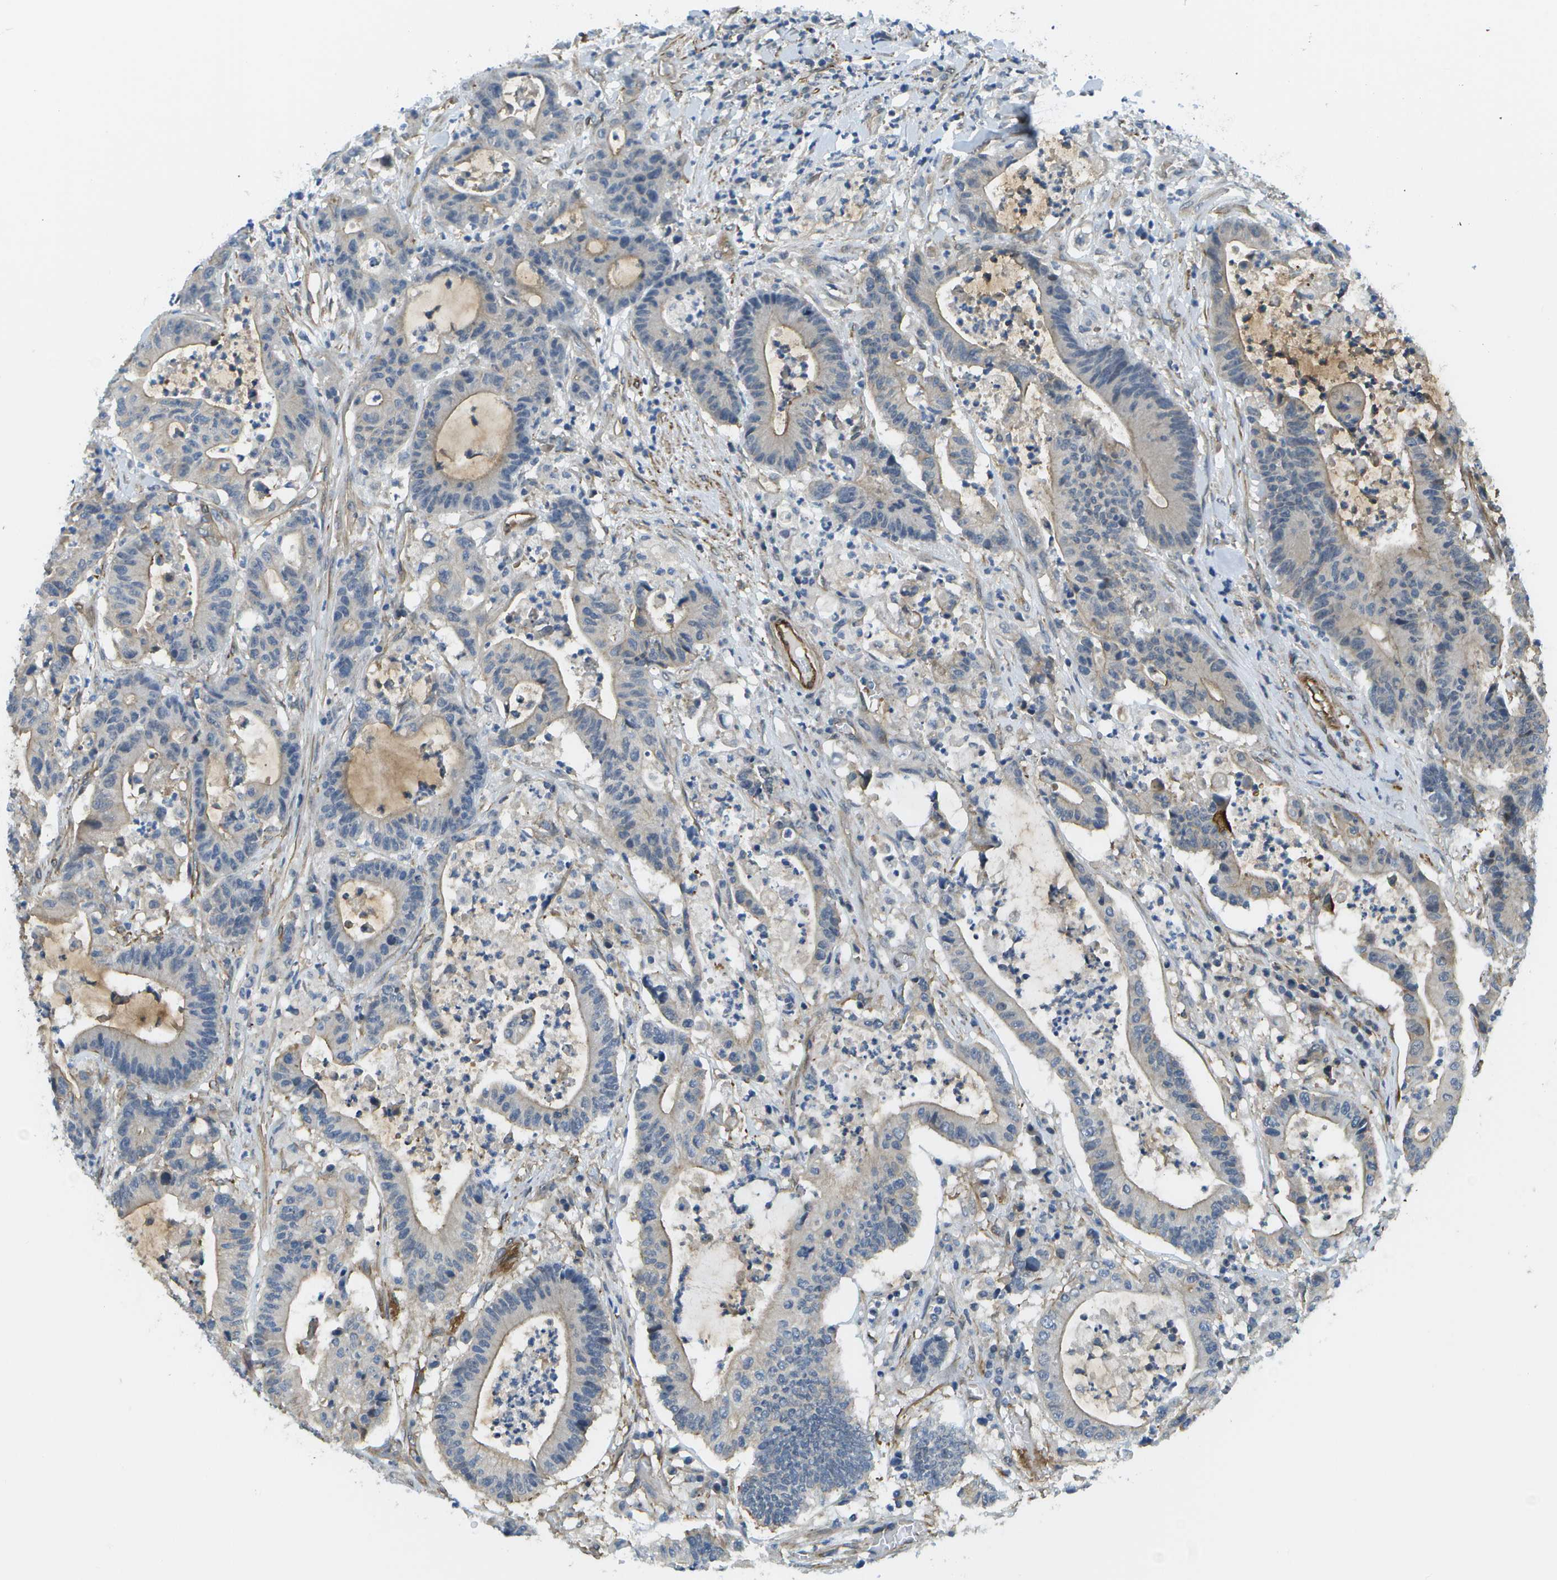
{"staining": {"intensity": "negative", "quantity": "none", "location": "none"}, "tissue": "colorectal cancer", "cell_type": "Tumor cells", "image_type": "cancer", "snomed": [{"axis": "morphology", "description": "Adenocarcinoma, NOS"}, {"axis": "topography", "description": "Colon"}], "caption": "This is an IHC image of colorectal cancer. There is no expression in tumor cells.", "gene": "KIAA0040", "patient": {"sex": "female", "age": 84}}